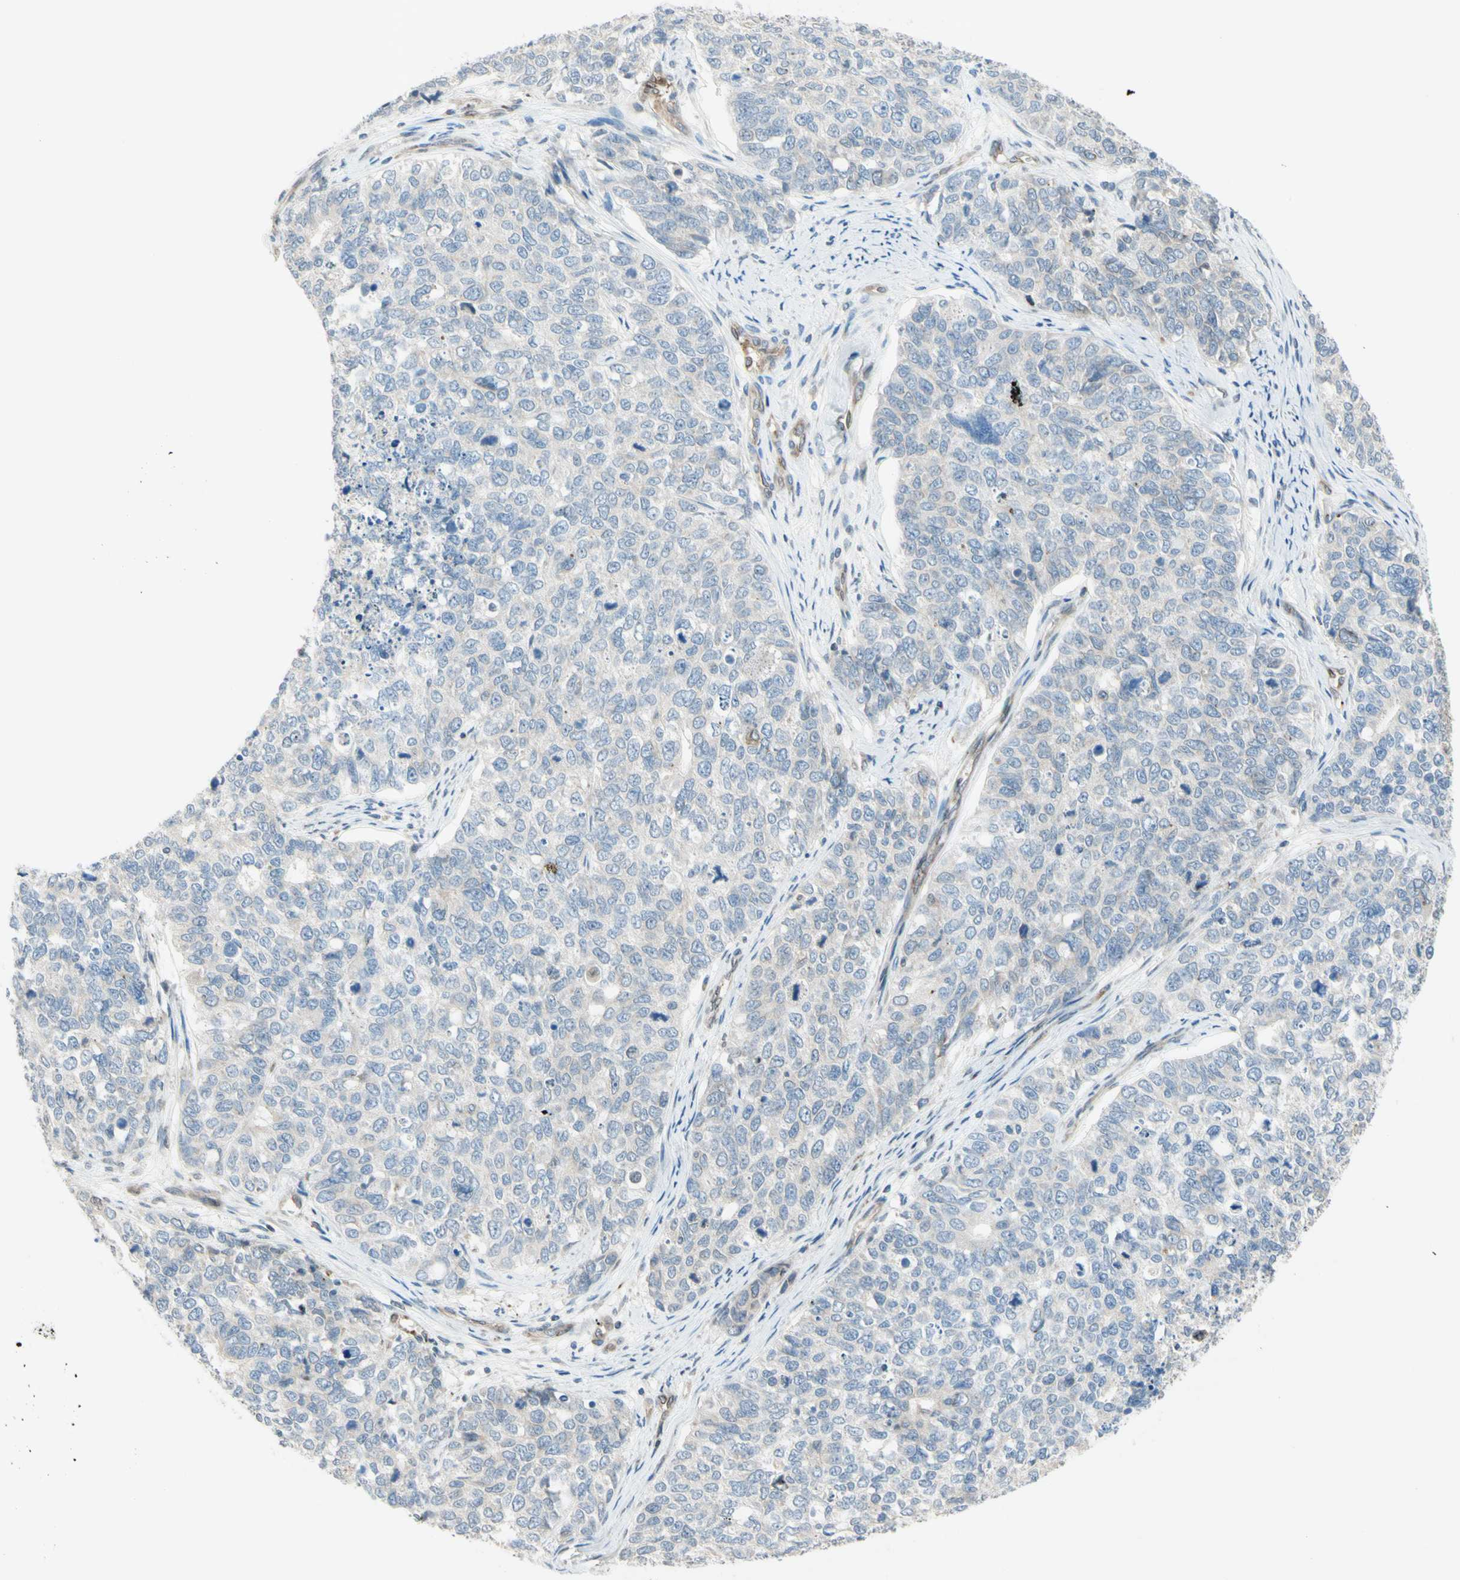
{"staining": {"intensity": "weak", "quantity": ">75%", "location": "cytoplasmic/membranous"}, "tissue": "cervical cancer", "cell_type": "Tumor cells", "image_type": "cancer", "snomed": [{"axis": "morphology", "description": "Squamous cell carcinoma, NOS"}, {"axis": "topography", "description": "Cervix"}], "caption": "The immunohistochemical stain labels weak cytoplasmic/membranous staining in tumor cells of cervical cancer tissue. Using DAB (brown) and hematoxylin (blue) stains, captured at high magnification using brightfield microscopy.", "gene": "TRAF2", "patient": {"sex": "female", "age": 63}}